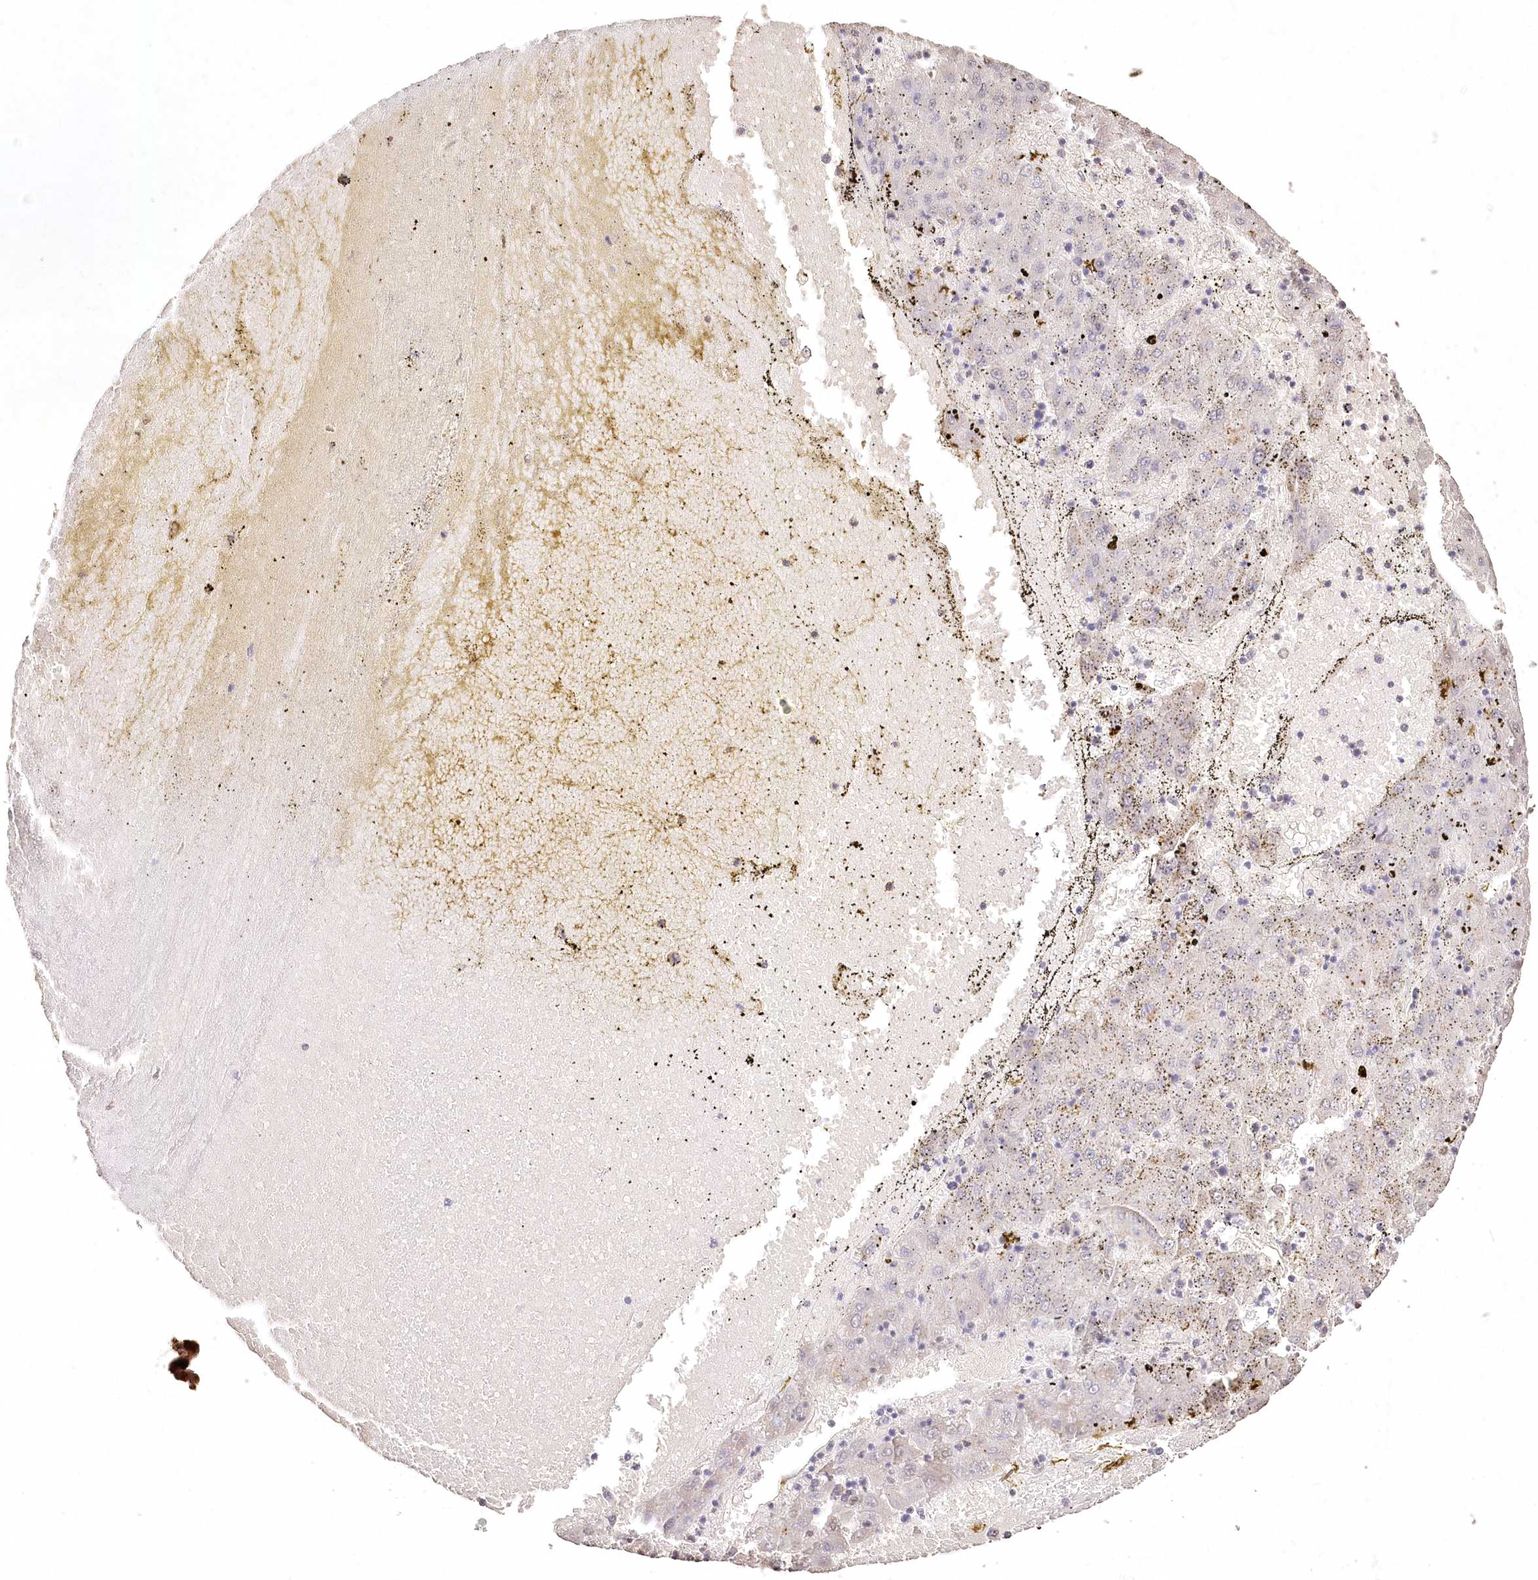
{"staining": {"intensity": "negative", "quantity": "none", "location": "none"}, "tissue": "liver cancer", "cell_type": "Tumor cells", "image_type": "cancer", "snomed": [{"axis": "morphology", "description": "Carcinoma, Hepatocellular, NOS"}, {"axis": "topography", "description": "Liver"}], "caption": "Tumor cells are negative for brown protein staining in liver cancer (hepatocellular carcinoma).", "gene": "DMXL1", "patient": {"sex": "male", "age": 72}}